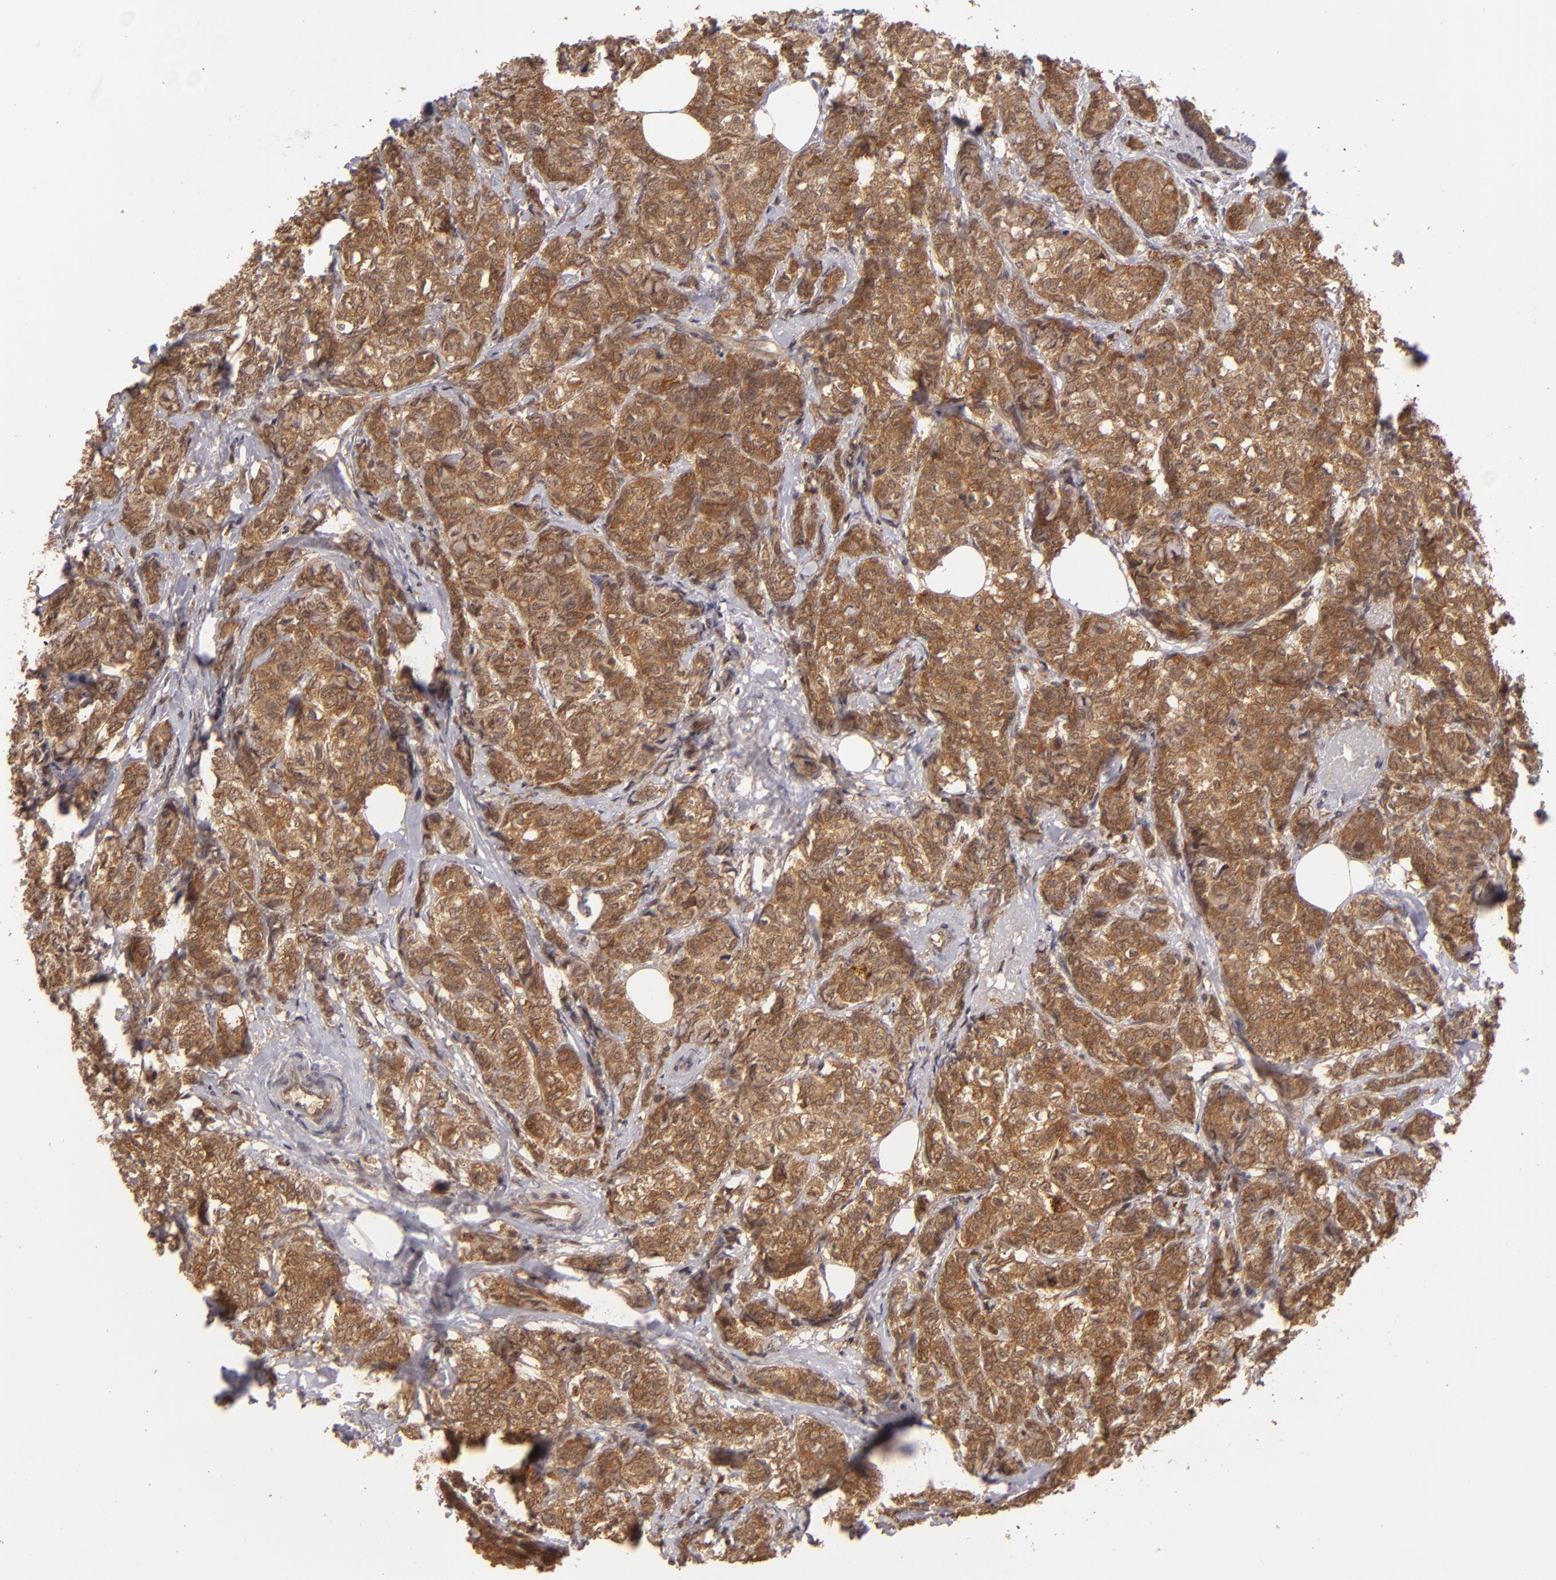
{"staining": {"intensity": "moderate", "quantity": ">75%", "location": "cytoplasmic/membranous"}, "tissue": "breast cancer", "cell_type": "Tumor cells", "image_type": "cancer", "snomed": [{"axis": "morphology", "description": "Lobular carcinoma"}, {"axis": "topography", "description": "Breast"}], "caption": "Lobular carcinoma (breast) stained with DAB immunohistochemistry (IHC) shows medium levels of moderate cytoplasmic/membranous positivity in about >75% of tumor cells. (DAB (3,3'-diaminobenzidine) IHC with brightfield microscopy, high magnification).", "gene": "MAPK3", "patient": {"sex": "female", "age": 60}}